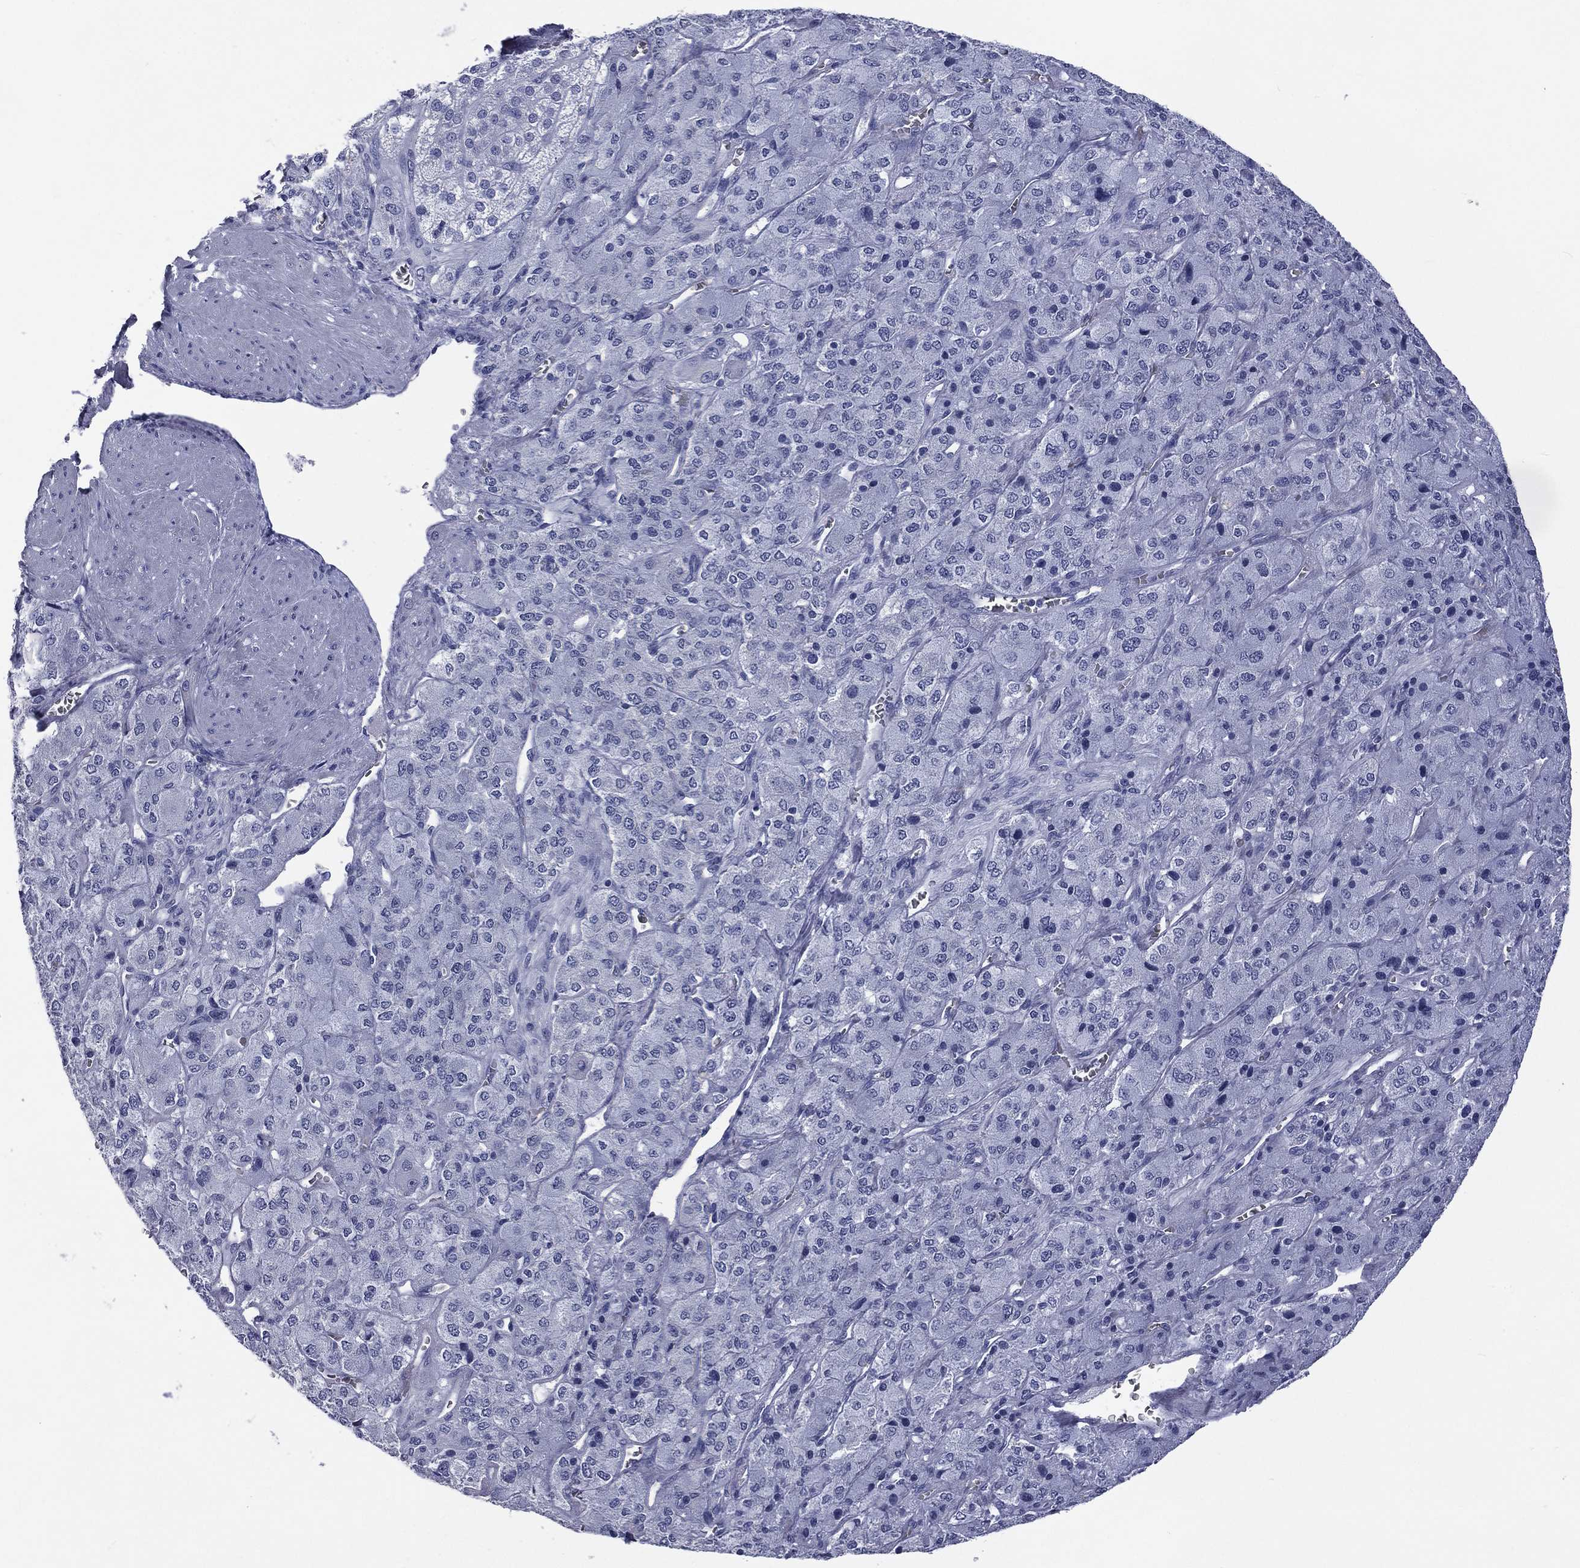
{"staining": {"intensity": "negative", "quantity": "none", "location": "none"}, "tissue": "adrenal gland", "cell_type": "Glandular cells", "image_type": "normal", "snomed": [{"axis": "morphology", "description": "Normal tissue, NOS"}, {"axis": "topography", "description": "Adrenal gland"}], "caption": "DAB immunohistochemical staining of normal adrenal gland exhibits no significant expression in glandular cells.", "gene": "SSX1", "patient": {"sex": "female", "age": 60}}